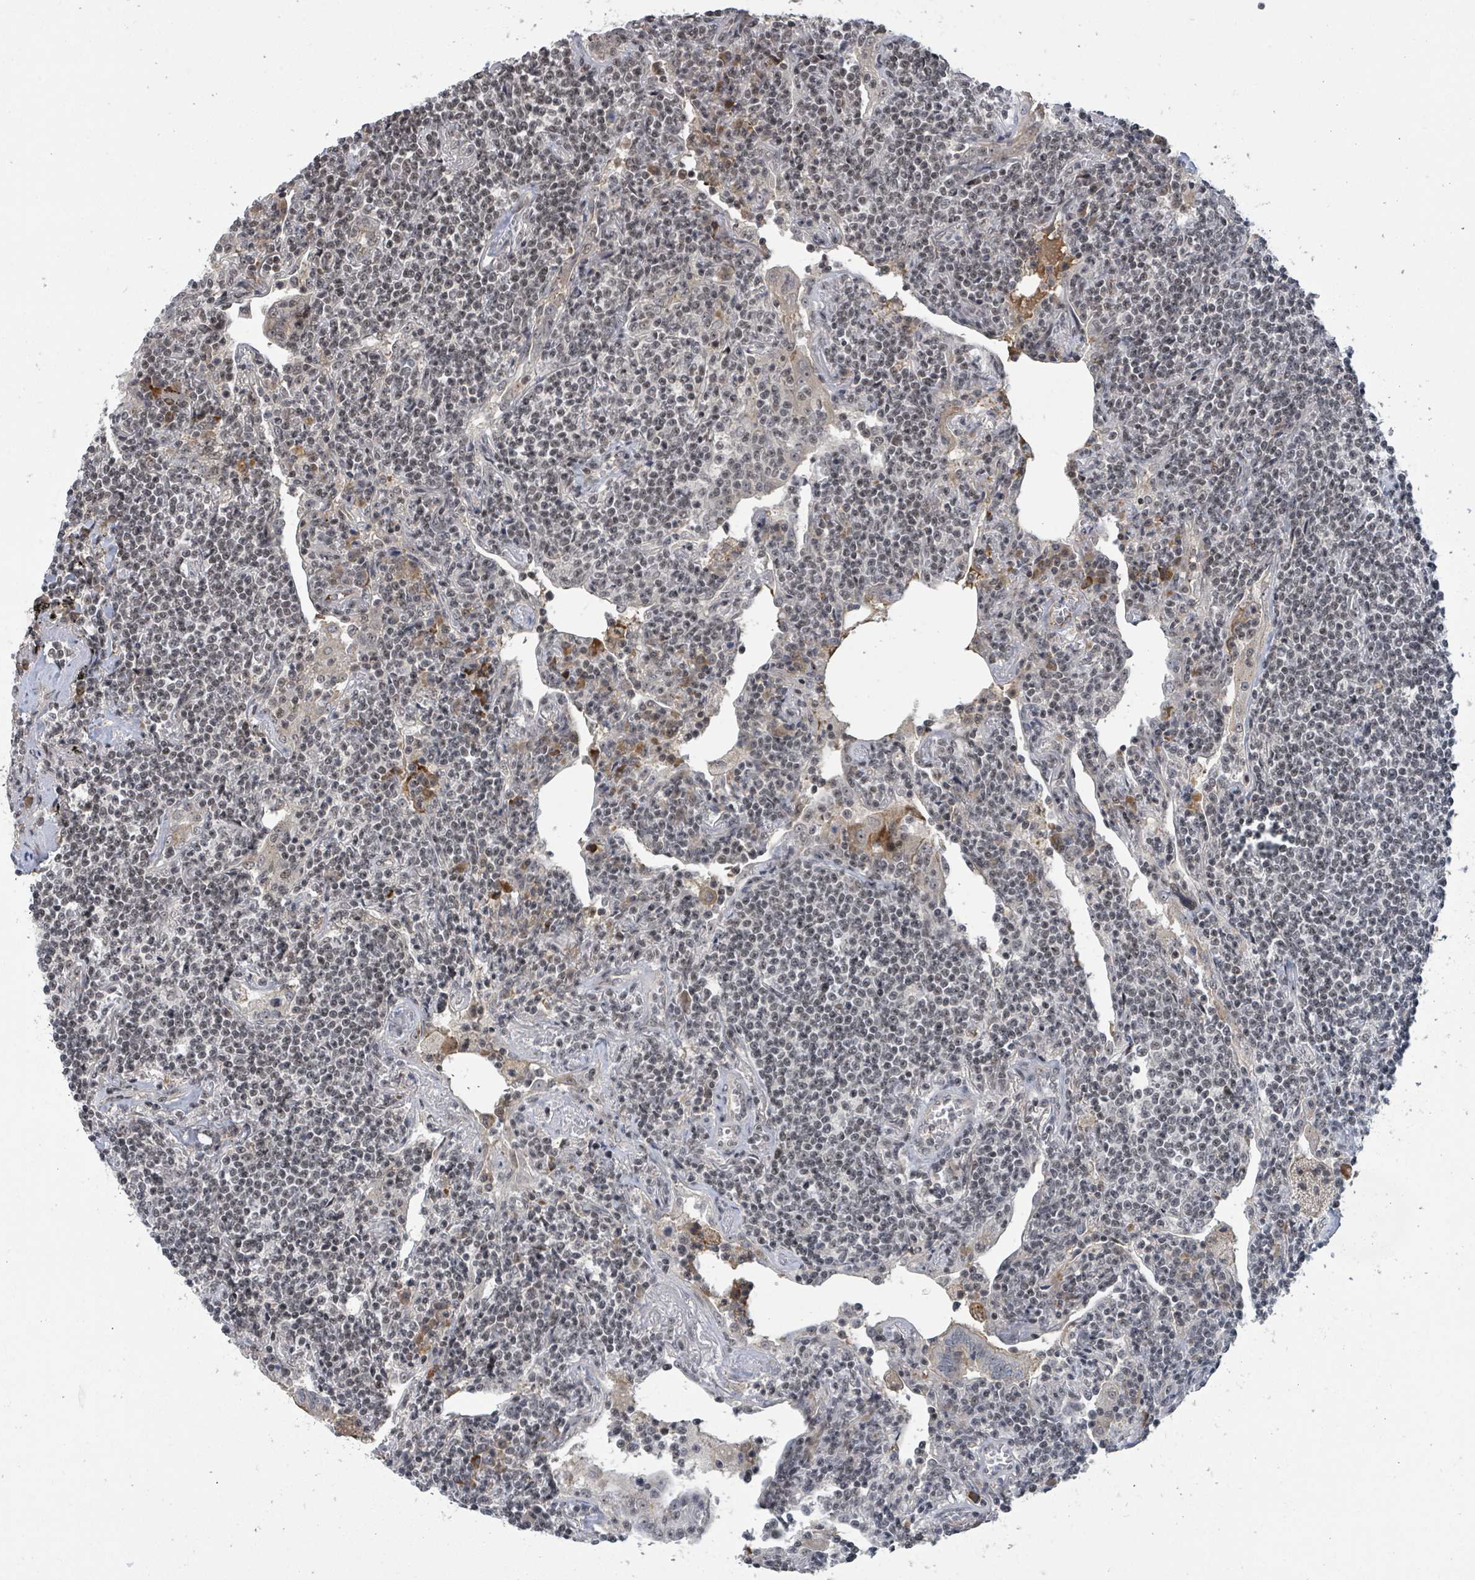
{"staining": {"intensity": "moderate", "quantity": "25%-75%", "location": "nuclear"}, "tissue": "lymphoma", "cell_type": "Tumor cells", "image_type": "cancer", "snomed": [{"axis": "morphology", "description": "Malignant lymphoma, non-Hodgkin's type, Low grade"}, {"axis": "topography", "description": "Lung"}], "caption": "A histopathology image showing moderate nuclear expression in about 25%-75% of tumor cells in lymphoma, as visualized by brown immunohistochemical staining.", "gene": "ZBTB14", "patient": {"sex": "female", "age": 71}}